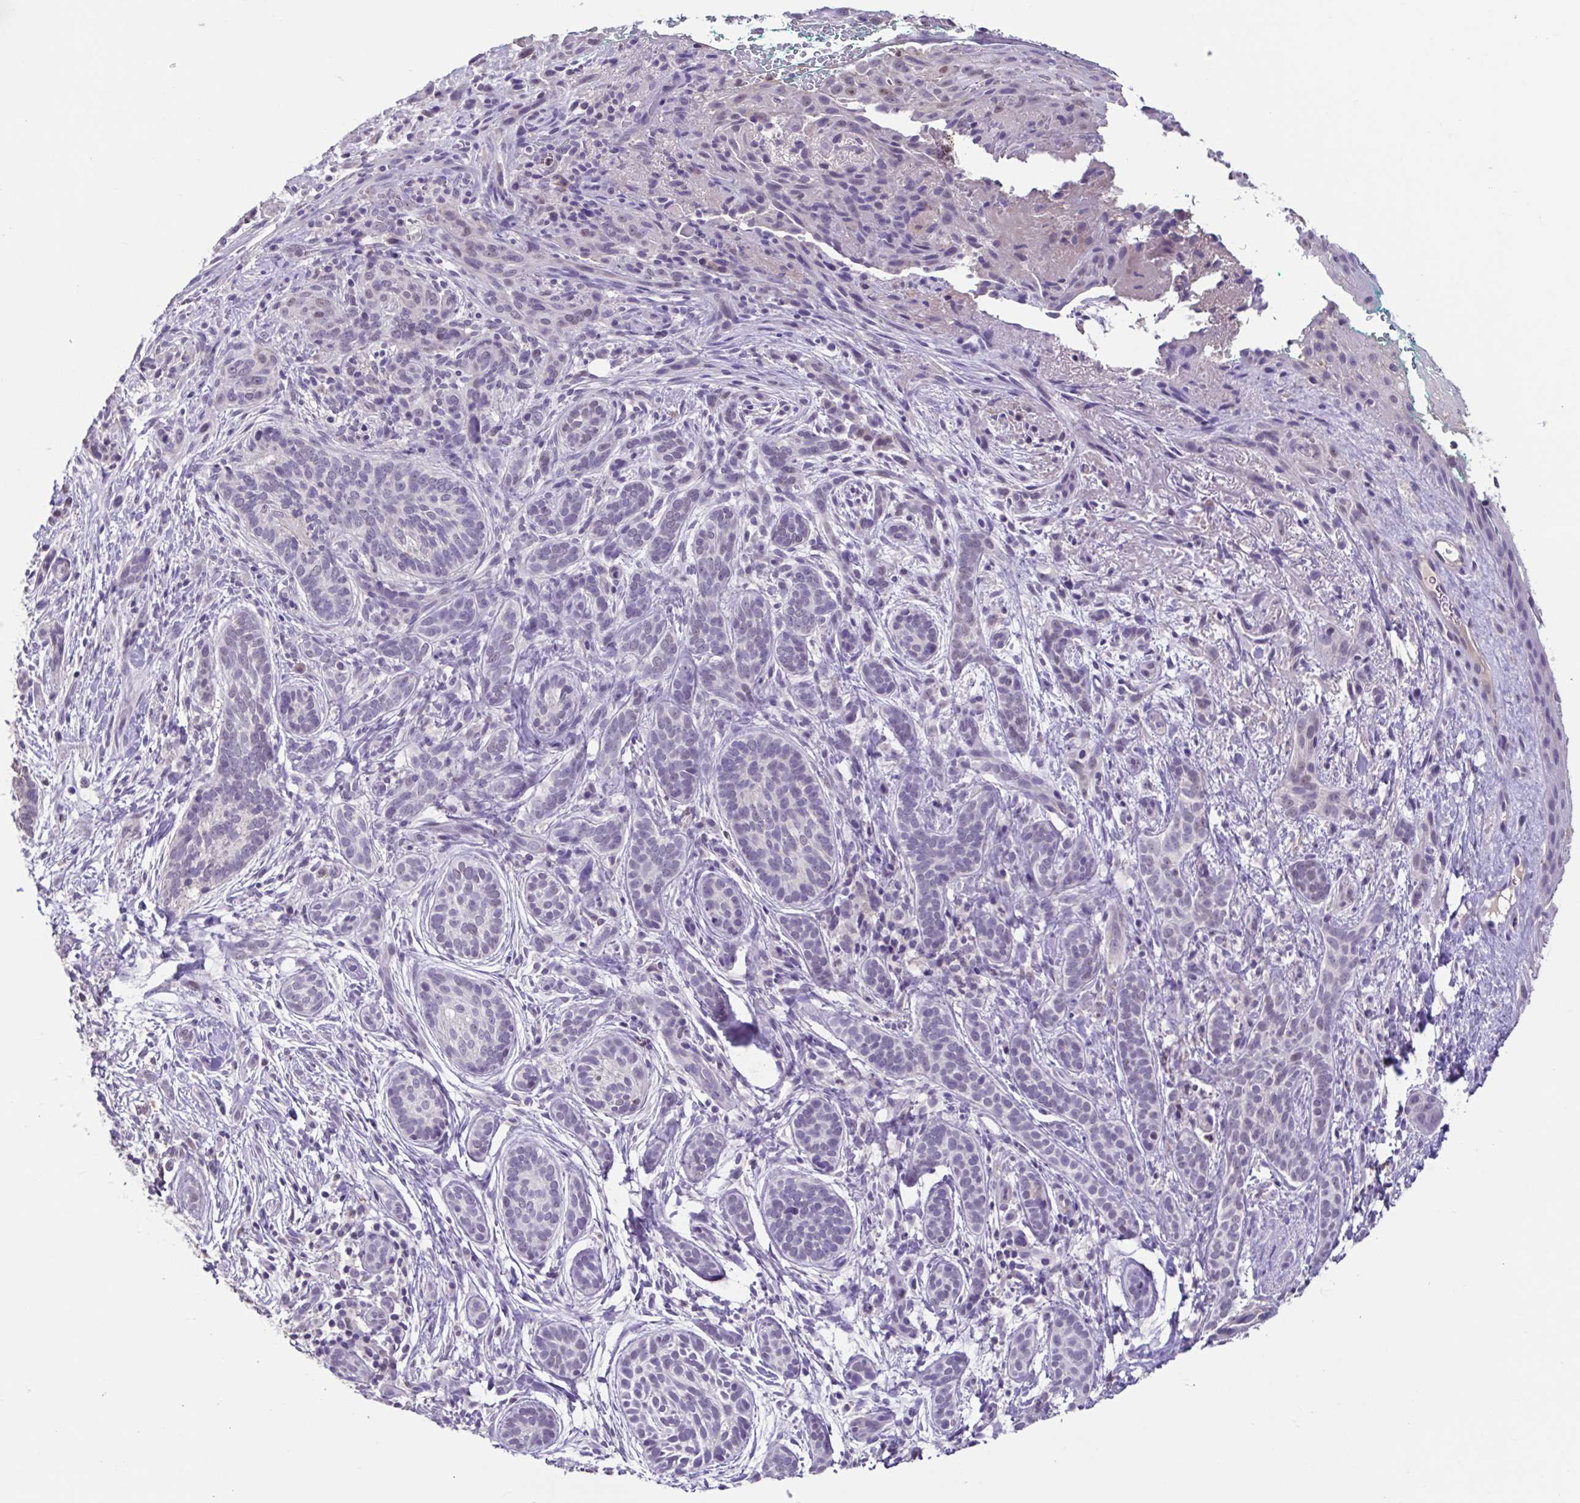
{"staining": {"intensity": "negative", "quantity": "none", "location": "none"}, "tissue": "skin cancer", "cell_type": "Tumor cells", "image_type": "cancer", "snomed": [{"axis": "morphology", "description": "Basal cell carcinoma"}, {"axis": "topography", "description": "Skin"}], "caption": "Tumor cells show no significant protein positivity in skin cancer (basal cell carcinoma).", "gene": "ACTRT3", "patient": {"sex": "male", "age": 63}}